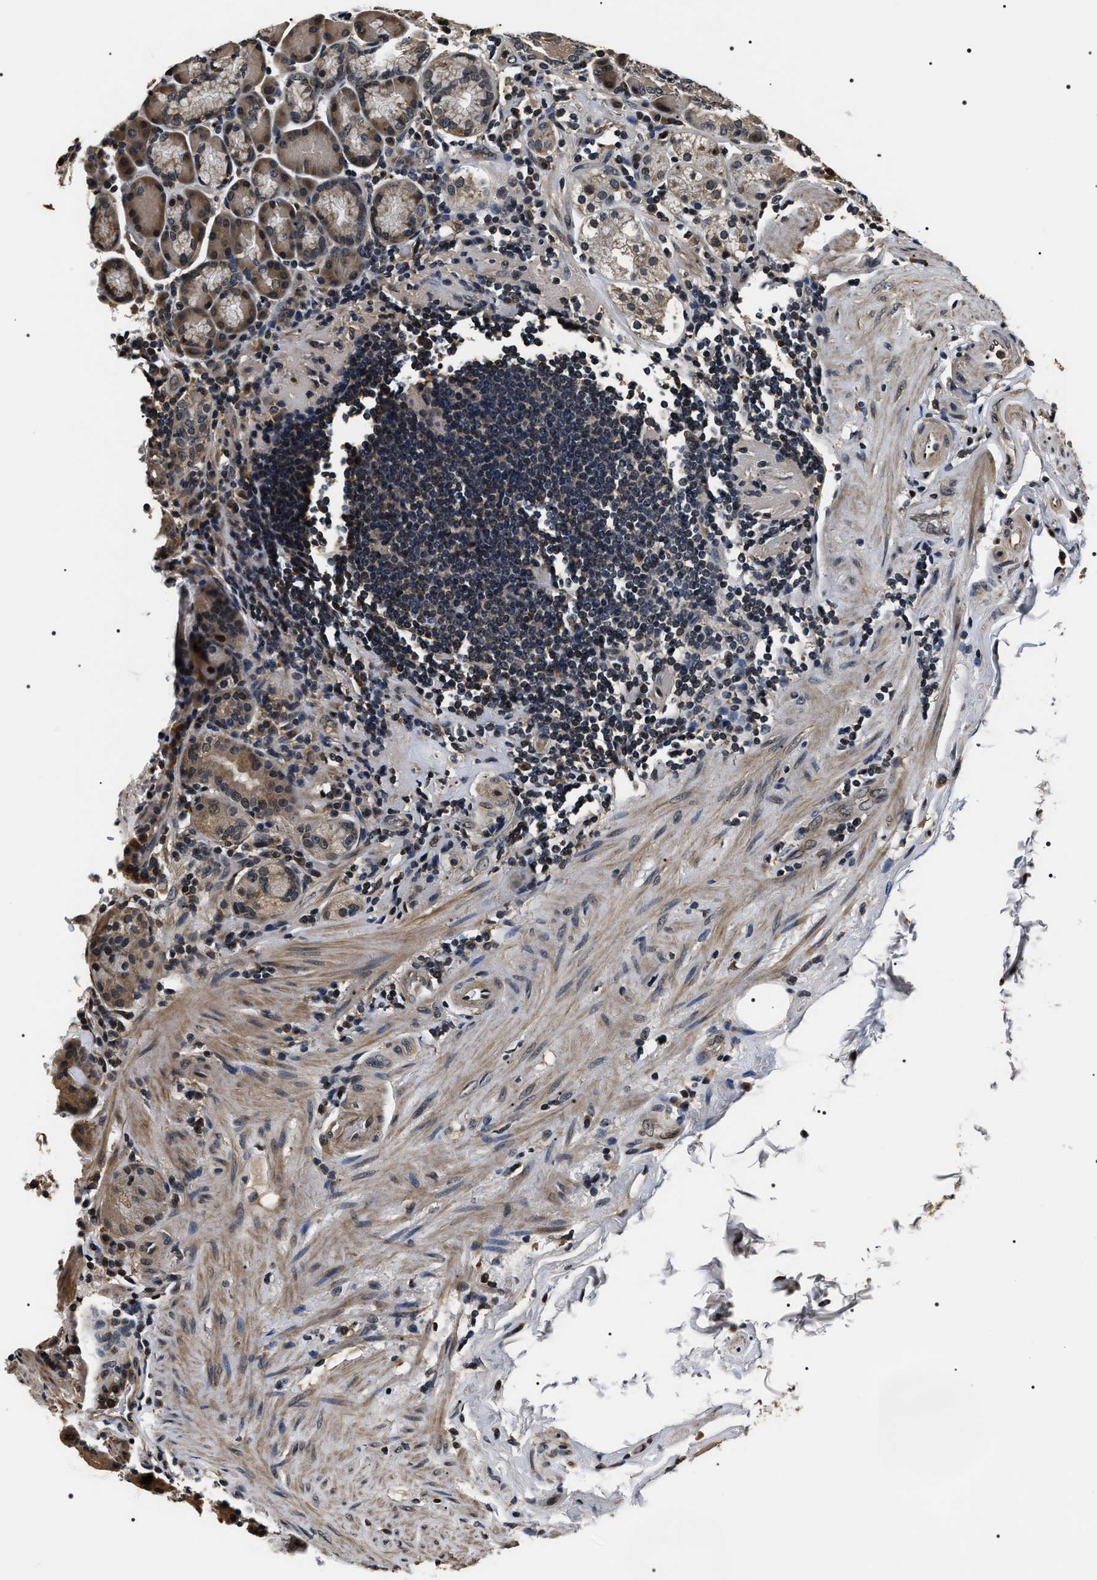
{"staining": {"intensity": "moderate", "quantity": "<25%", "location": "cytoplasmic/membranous,nuclear"}, "tissue": "stomach", "cell_type": "Glandular cells", "image_type": "normal", "snomed": [{"axis": "morphology", "description": "Normal tissue, NOS"}, {"axis": "topography", "description": "Stomach, lower"}], "caption": "Normal stomach exhibits moderate cytoplasmic/membranous,nuclear expression in about <25% of glandular cells Immunohistochemistry stains the protein in brown and the nuclei are stained blue..", "gene": "ARHGAP22", "patient": {"sex": "female", "age": 76}}